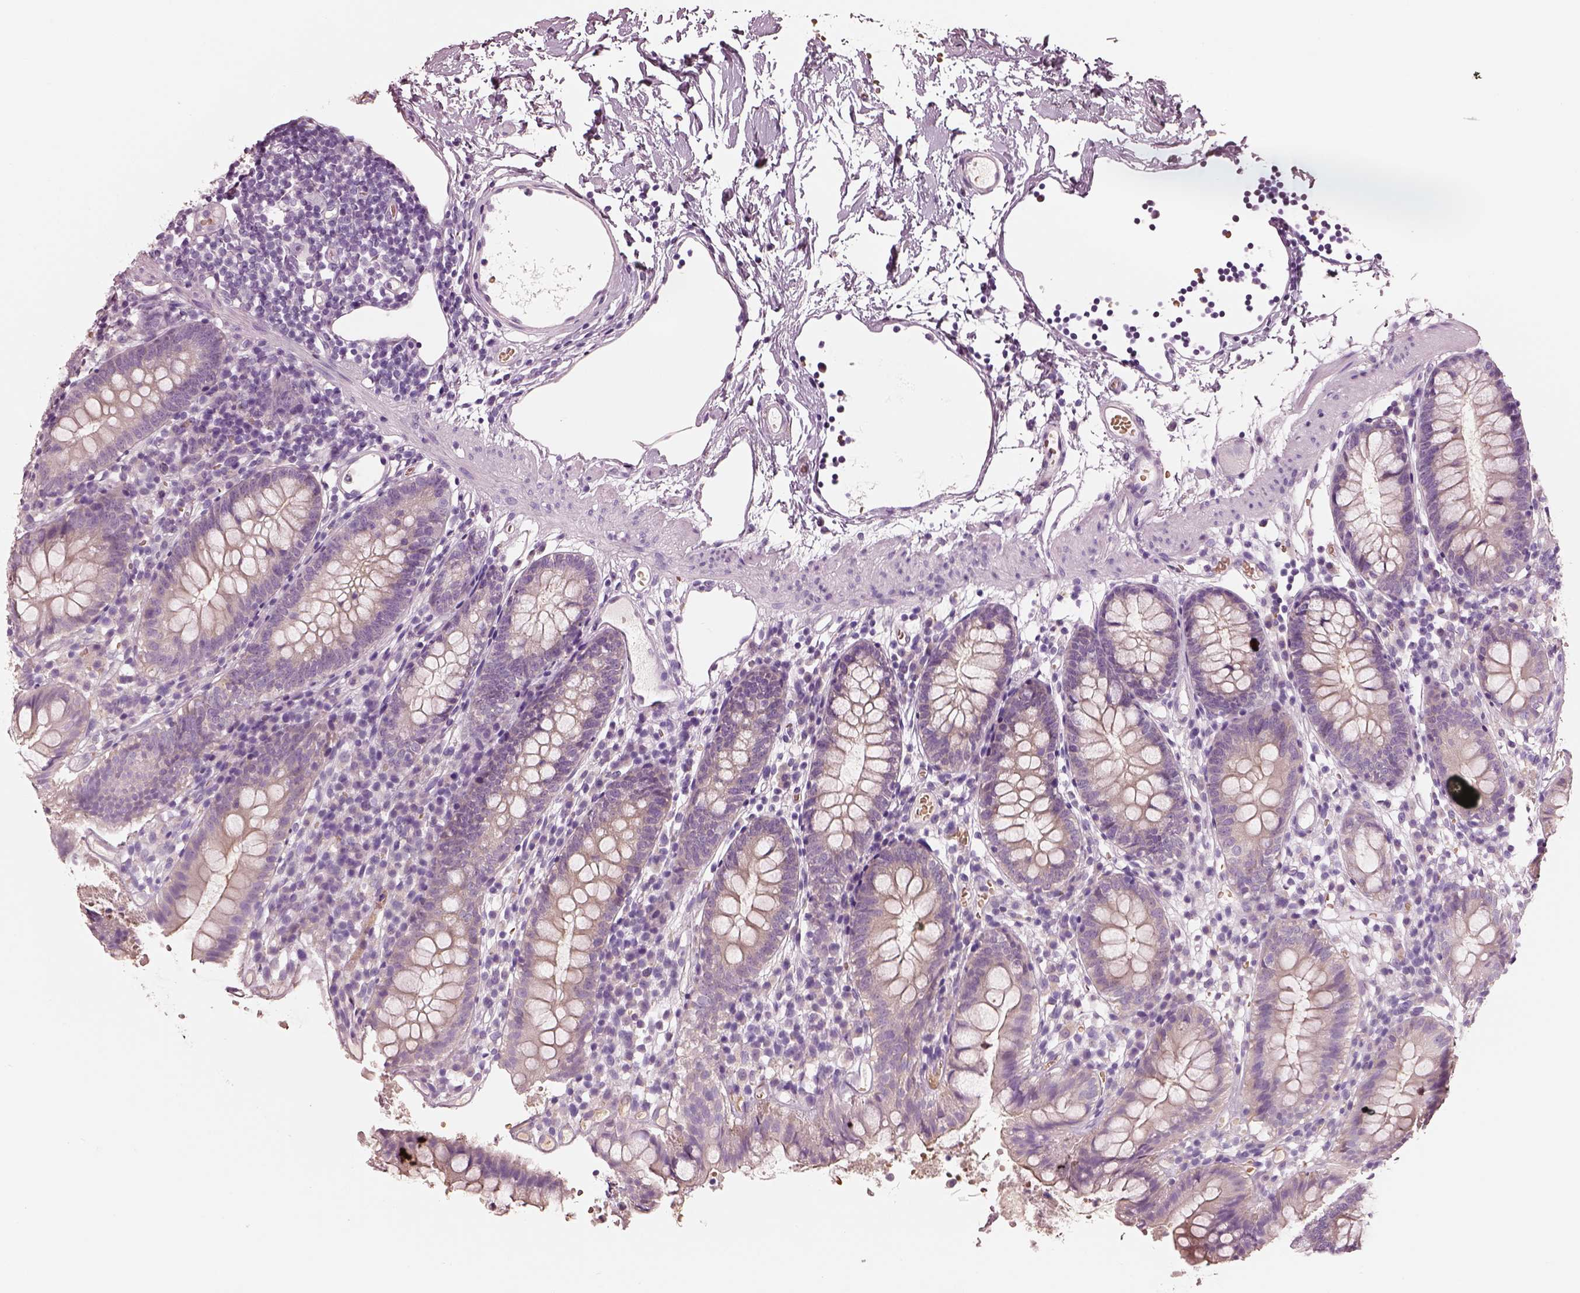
{"staining": {"intensity": "negative", "quantity": "none", "location": "none"}, "tissue": "small intestine", "cell_type": "Glandular cells", "image_type": "normal", "snomed": [{"axis": "morphology", "description": "Normal tissue, NOS"}, {"axis": "topography", "description": "Small intestine"}], "caption": "Image shows no significant protein staining in glandular cells of normal small intestine.", "gene": "ELSPBP1", "patient": {"sex": "female", "age": 90}}